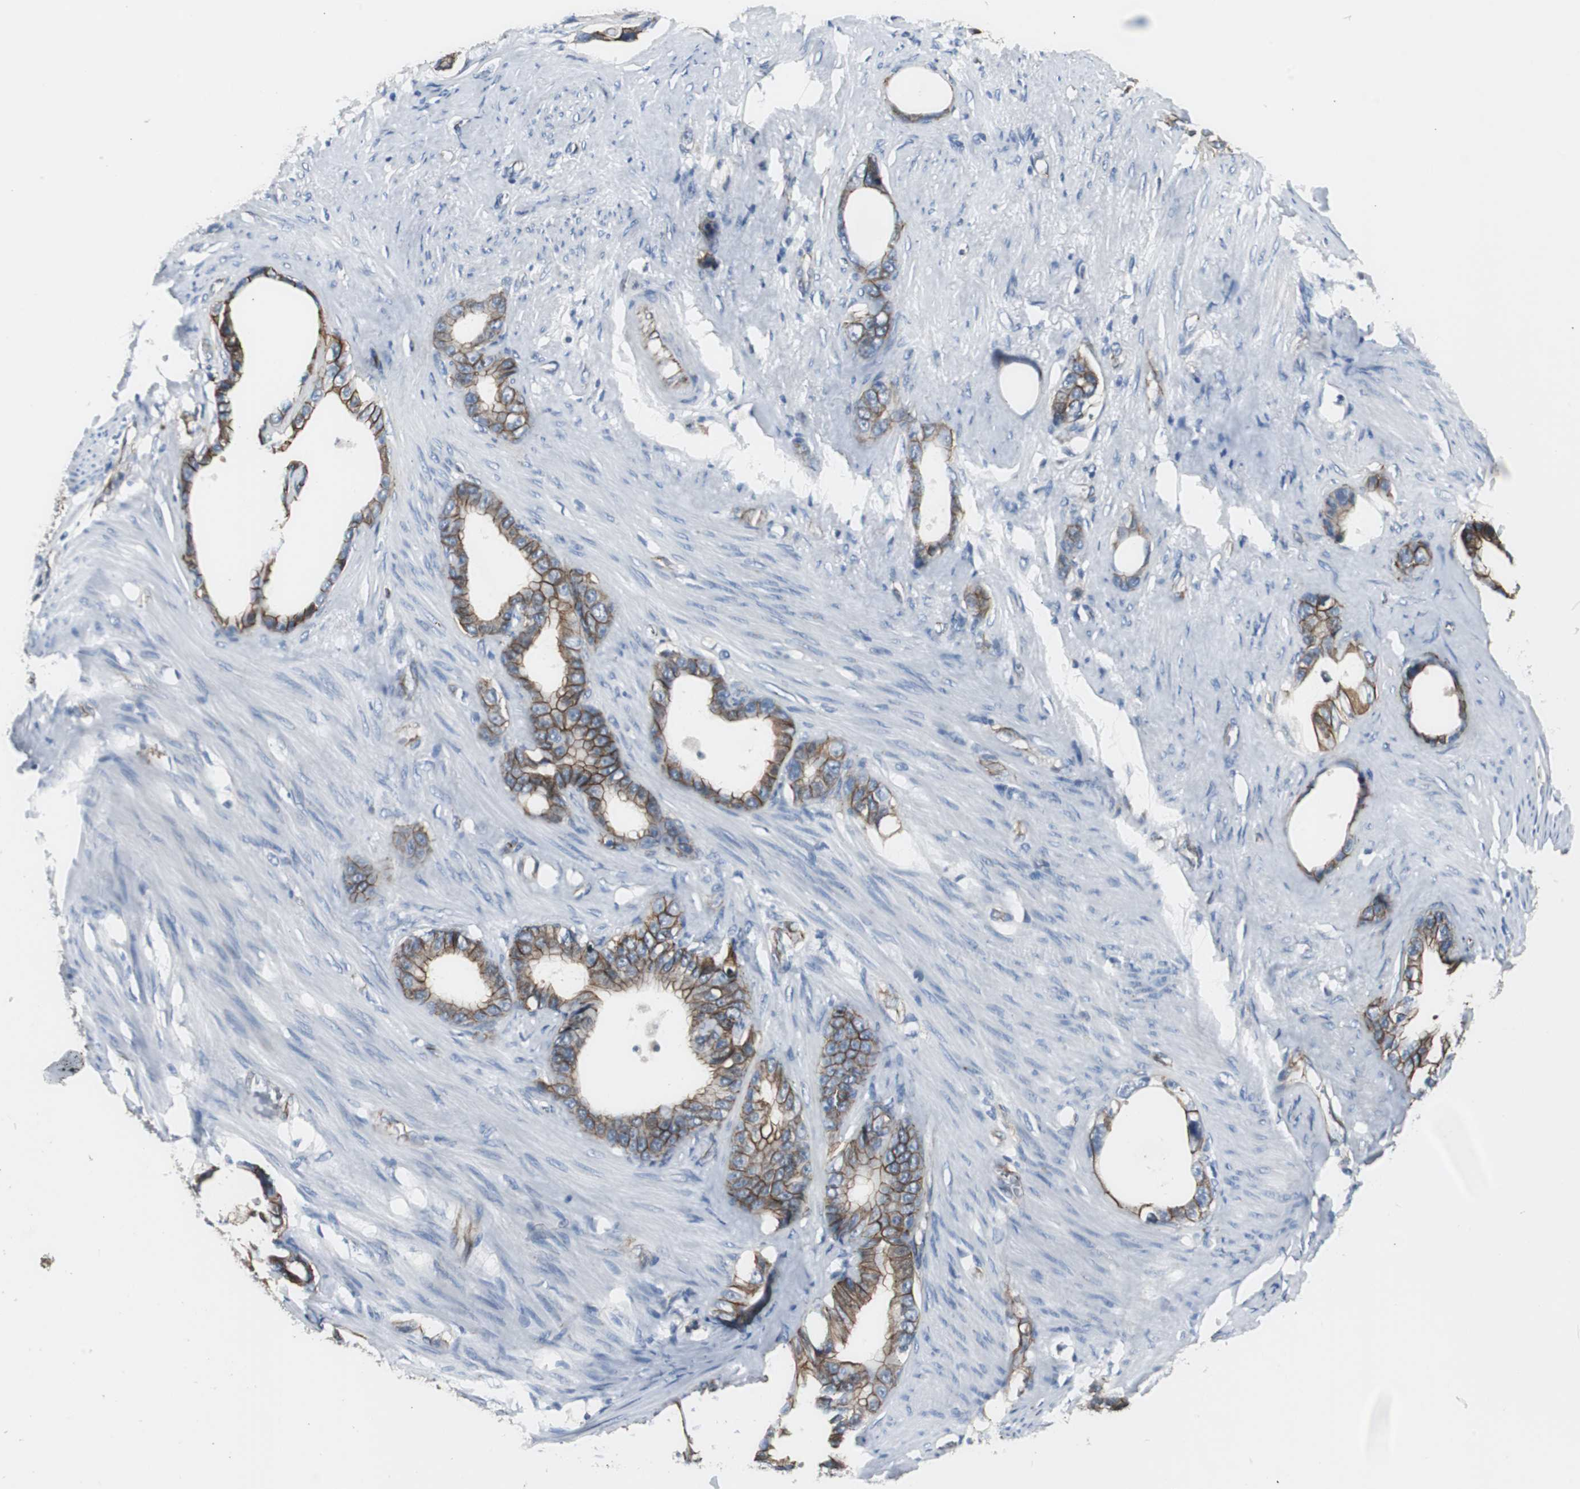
{"staining": {"intensity": "strong", "quantity": ">75%", "location": "cytoplasmic/membranous"}, "tissue": "stomach cancer", "cell_type": "Tumor cells", "image_type": "cancer", "snomed": [{"axis": "morphology", "description": "Adenocarcinoma, NOS"}, {"axis": "topography", "description": "Stomach"}], "caption": "Stomach cancer (adenocarcinoma) tissue reveals strong cytoplasmic/membranous expression in about >75% of tumor cells, visualized by immunohistochemistry.", "gene": "STXBP4", "patient": {"sex": "female", "age": 75}}